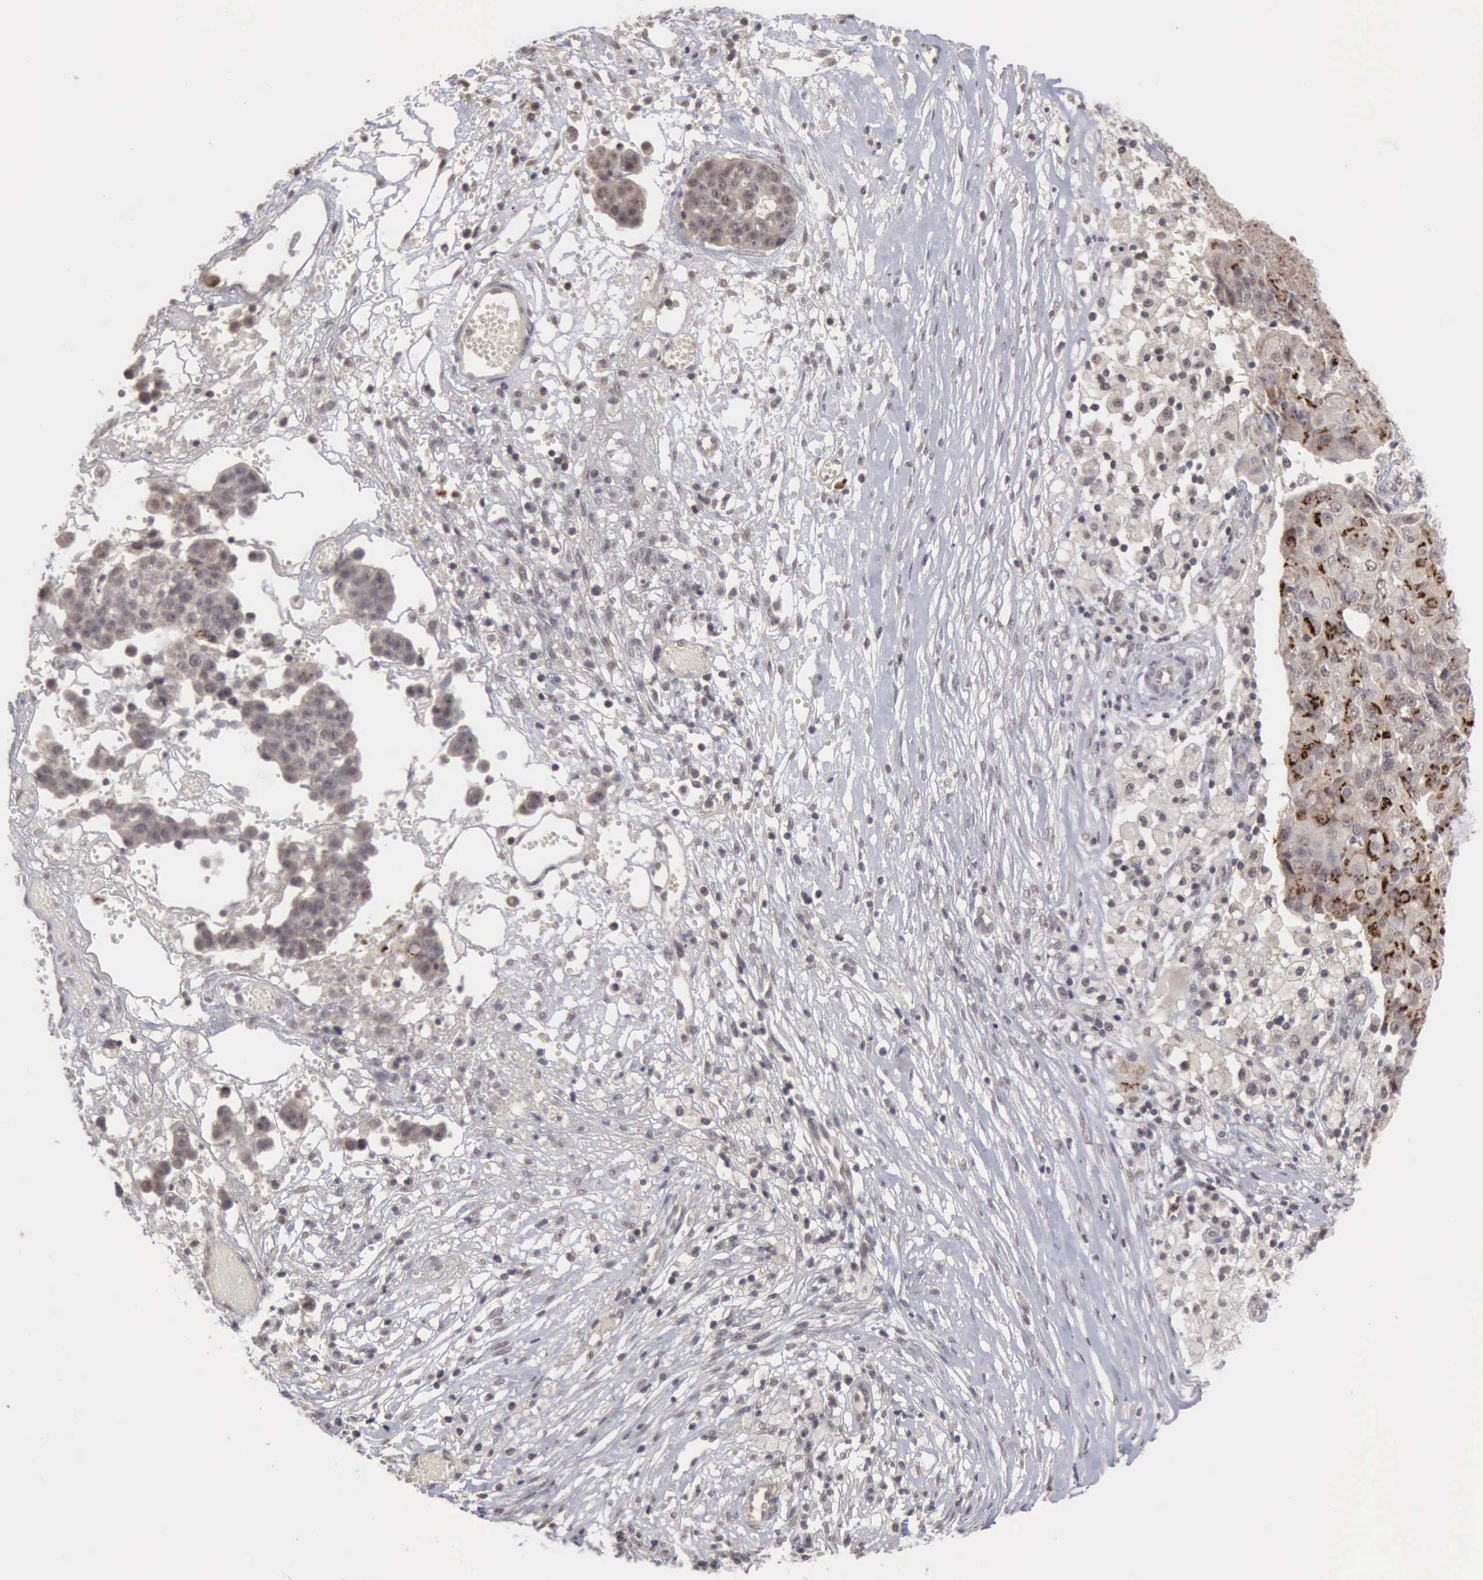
{"staining": {"intensity": "moderate", "quantity": "25%-75%", "location": "cytoplasmic/membranous"}, "tissue": "ovarian cancer", "cell_type": "Tumor cells", "image_type": "cancer", "snomed": [{"axis": "morphology", "description": "Carcinoma, endometroid"}, {"axis": "topography", "description": "Ovary"}], "caption": "High-magnification brightfield microscopy of ovarian cancer stained with DAB (brown) and counterstained with hematoxylin (blue). tumor cells exhibit moderate cytoplasmic/membranous staining is seen in about25%-75% of cells. The protein of interest is stained brown, and the nuclei are stained in blue (DAB (3,3'-diaminobenzidine) IHC with brightfield microscopy, high magnification).", "gene": "CDKN2A", "patient": {"sex": "female", "age": 42}}